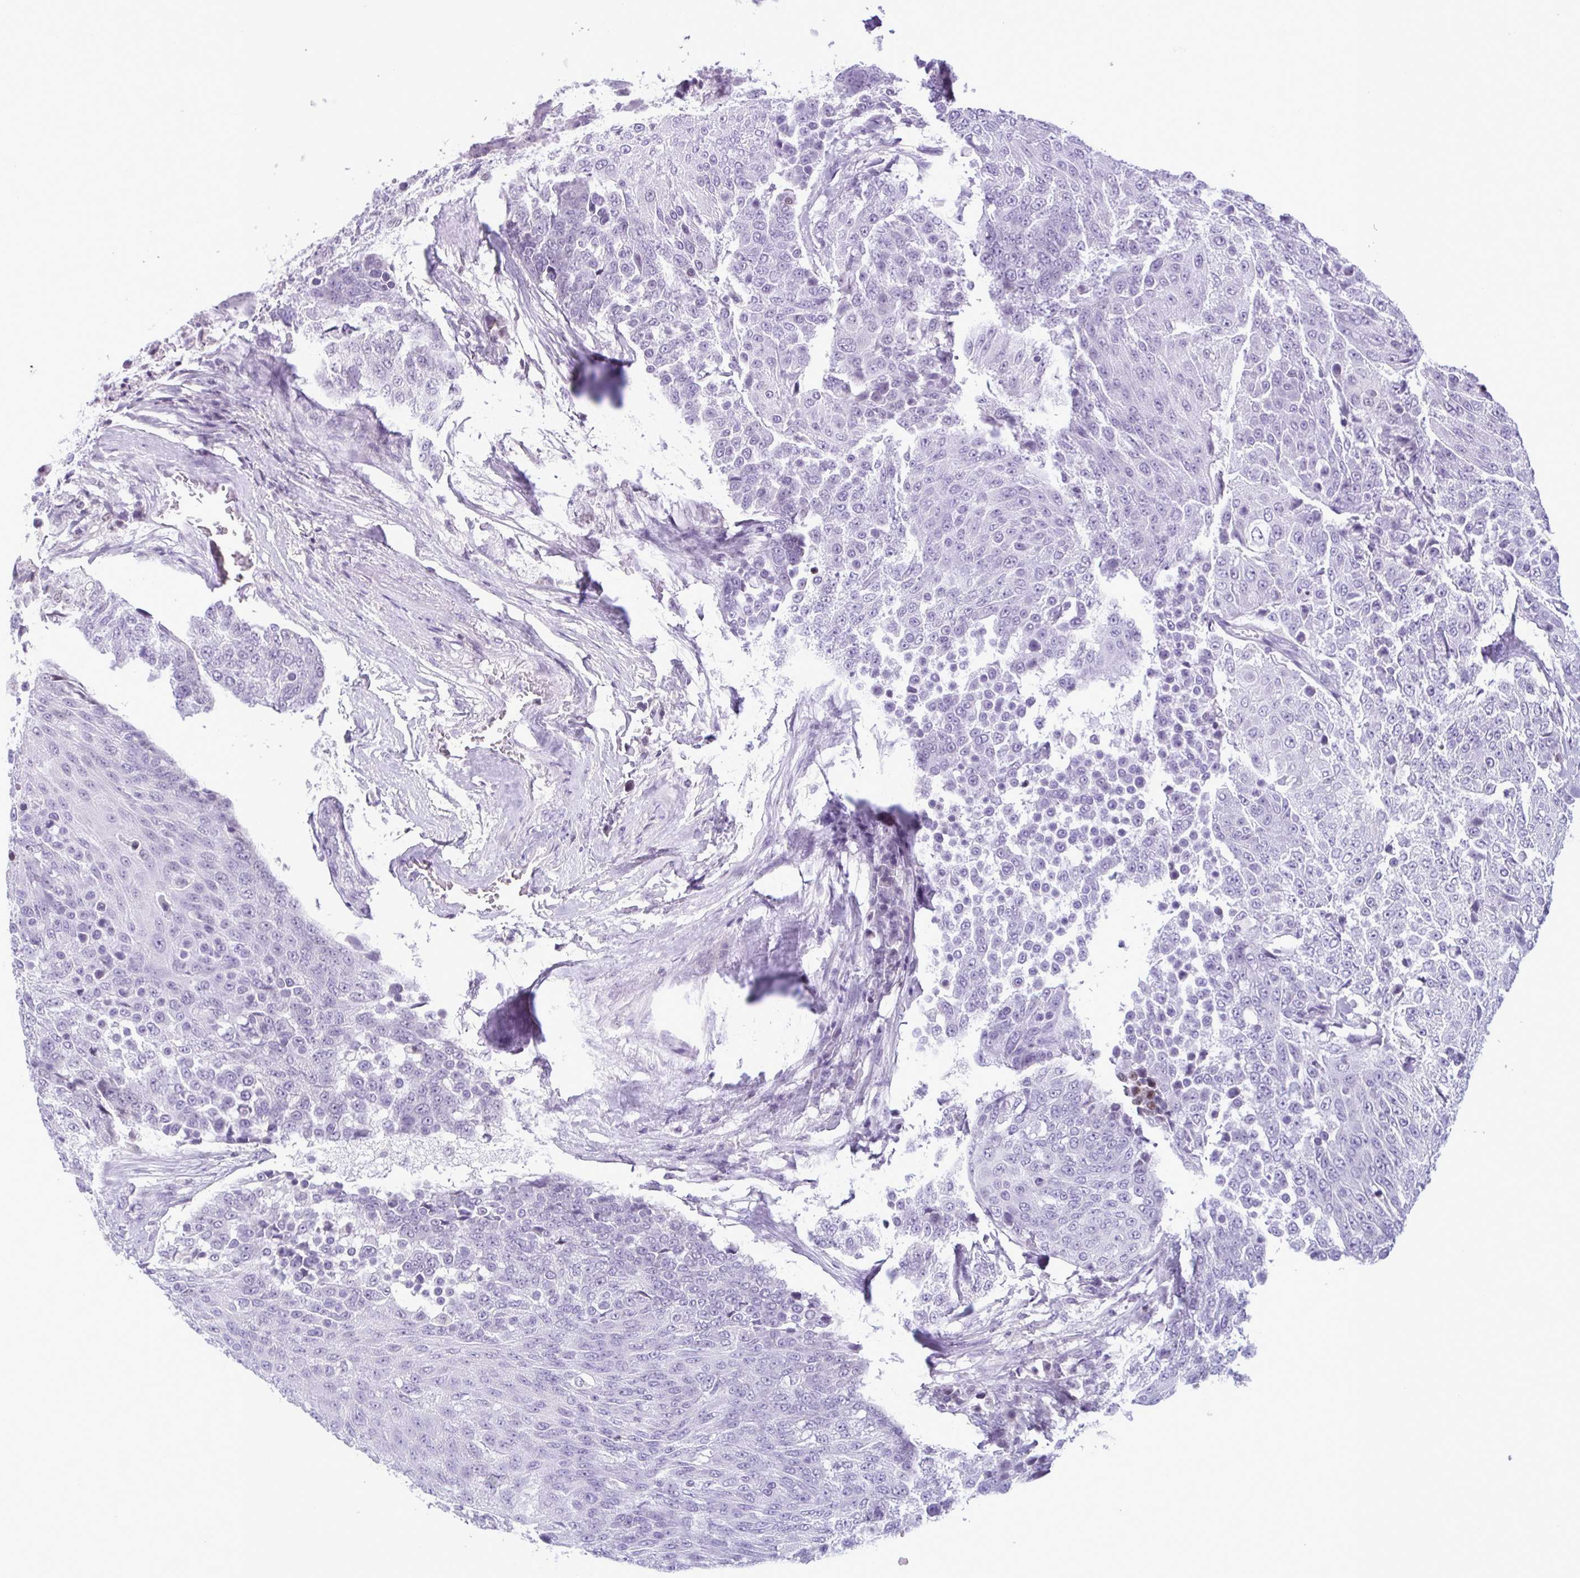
{"staining": {"intensity": "negative", "quantity": "none", "location": "none"}, "tissue": "urothelial cancer", "cell_type": "Tumor cells", "image_type": "cancer", "snomed": [{"axis": "morphology", "description": "Urothelial carcinoma, High grade"}, {"axis": "topography", "description": "Urinary bladder"}], "caption": "An image of human urothelial cancer is negative for staining in tumor cells. Brightfield microscopy of immunohistochemistry (IHC) stained with DAB (brown) and hematoxylin (blue), captured at high magnification.", "gene": "IRF1", "patient": {"sex": "female", "age": 63}}